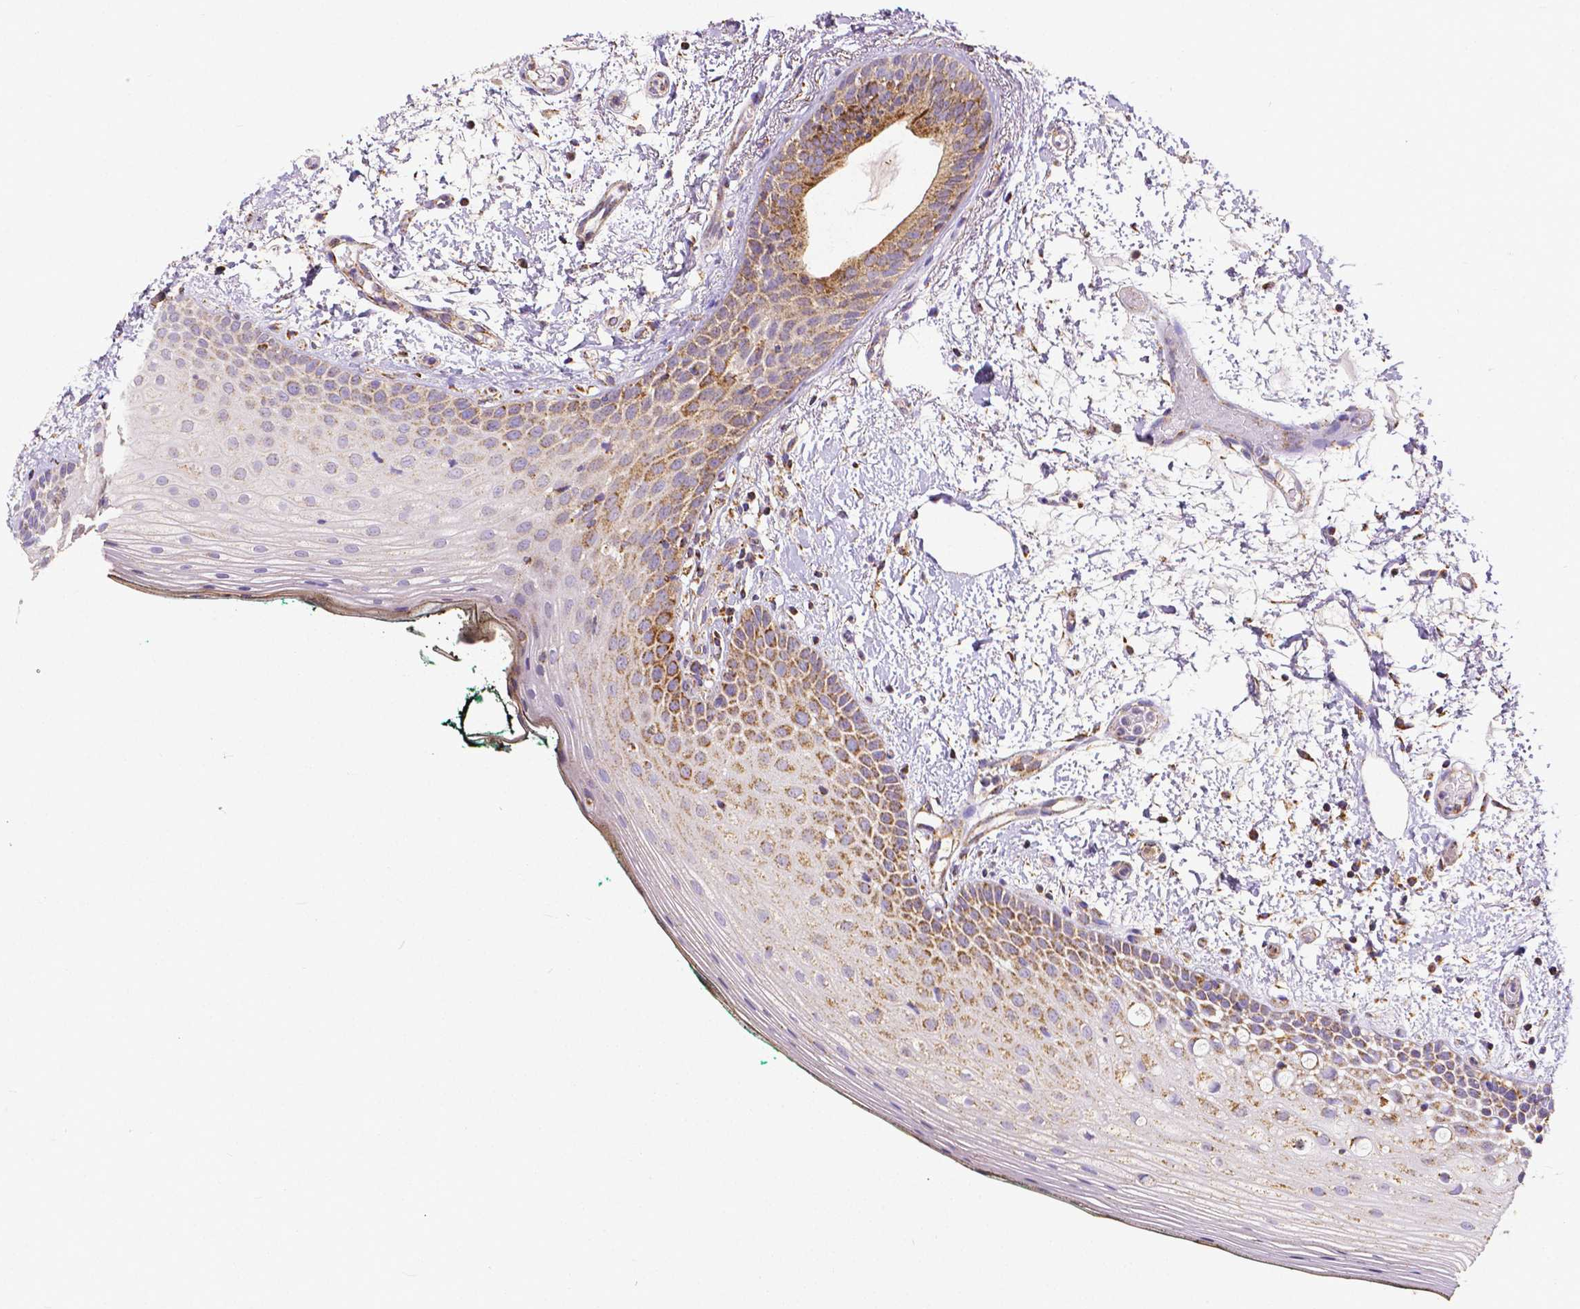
{"staining": {"intensity": "moderate", "quantity": "25%-75%", "location": "cytoplasmic/membranous"}, "tissue": "oral mucosa", "cell_type": "Squamous epithelial cells", "image_type": "normal", "snomed": [{"axis": "morphology", "description": "Normal tissue, NOS"}, {"axis": "topography", "description": "Oral tissue"}], "caption": "A histopathology image showing moderate cytoplasmic/membranous positivity in approximately 25%-75% of squamous epithelial cells in unremarkable oral mucosa, as visualized by brown immunohistochemical staining.", "gene": "MACC1", "patient": {"sex": "female", "age": 83}}